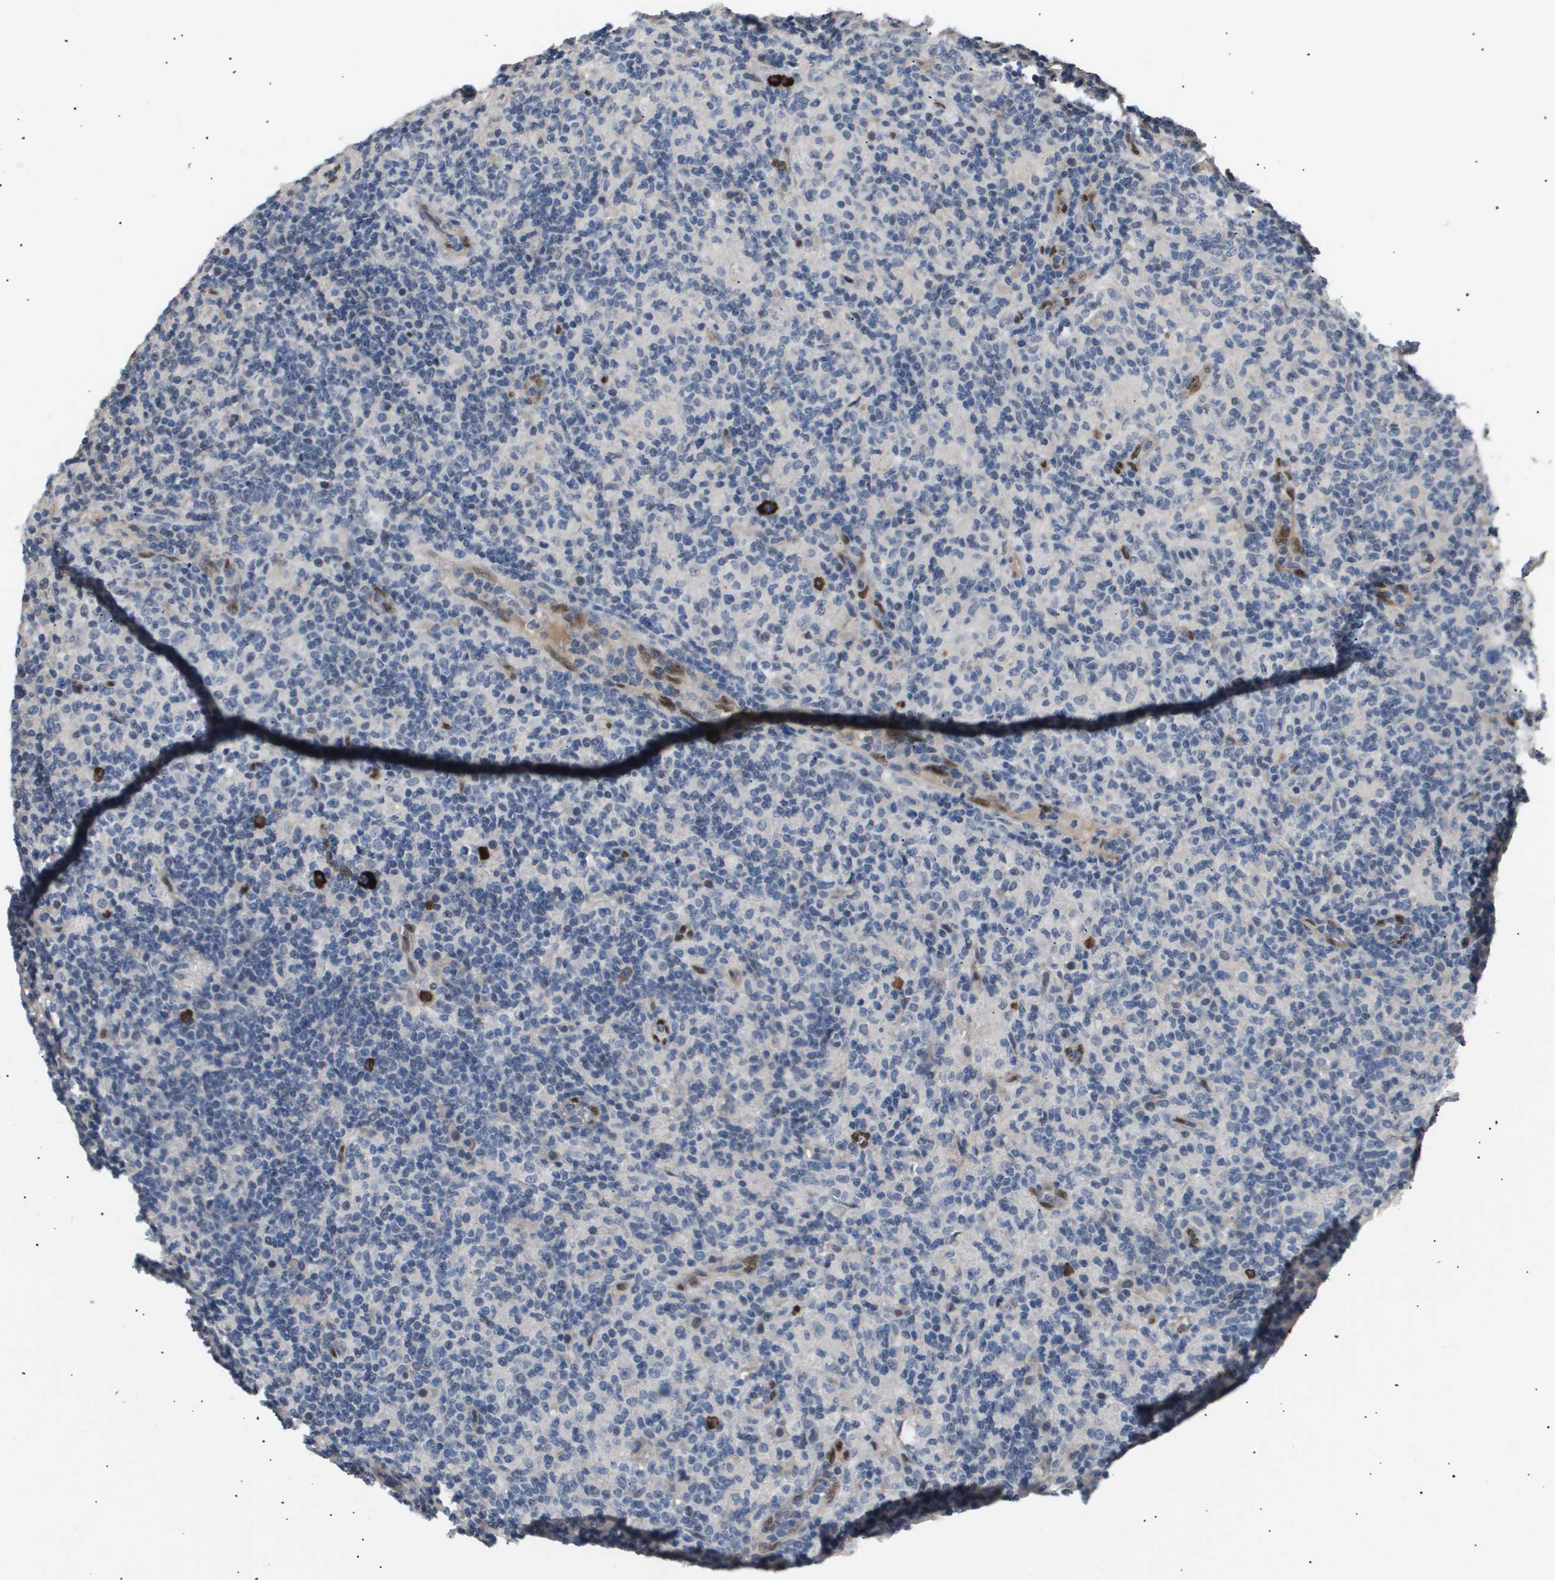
{"staining": {"intensity": "negative", "quantity": "none", "location": "none"}, "tissue": "lymphoma", "cell_type": "Tumor cells", "image_type": "cancer", "snomed": [{"axis": "morphology", "description": "Hodgkin's disease, NOS"}, {"axis": "topography", "description": "Lymph node"}], "caption": "High magnification brightfield microscopy of Hodgkin's disease stained with DAB (3,3'-diaminobenzidine) (brown) and counterstained with hematoxylin (blue): tumor cells show no significant expression.", "gene": "ERG", "patient": {"sex": "male", "age": 70}}